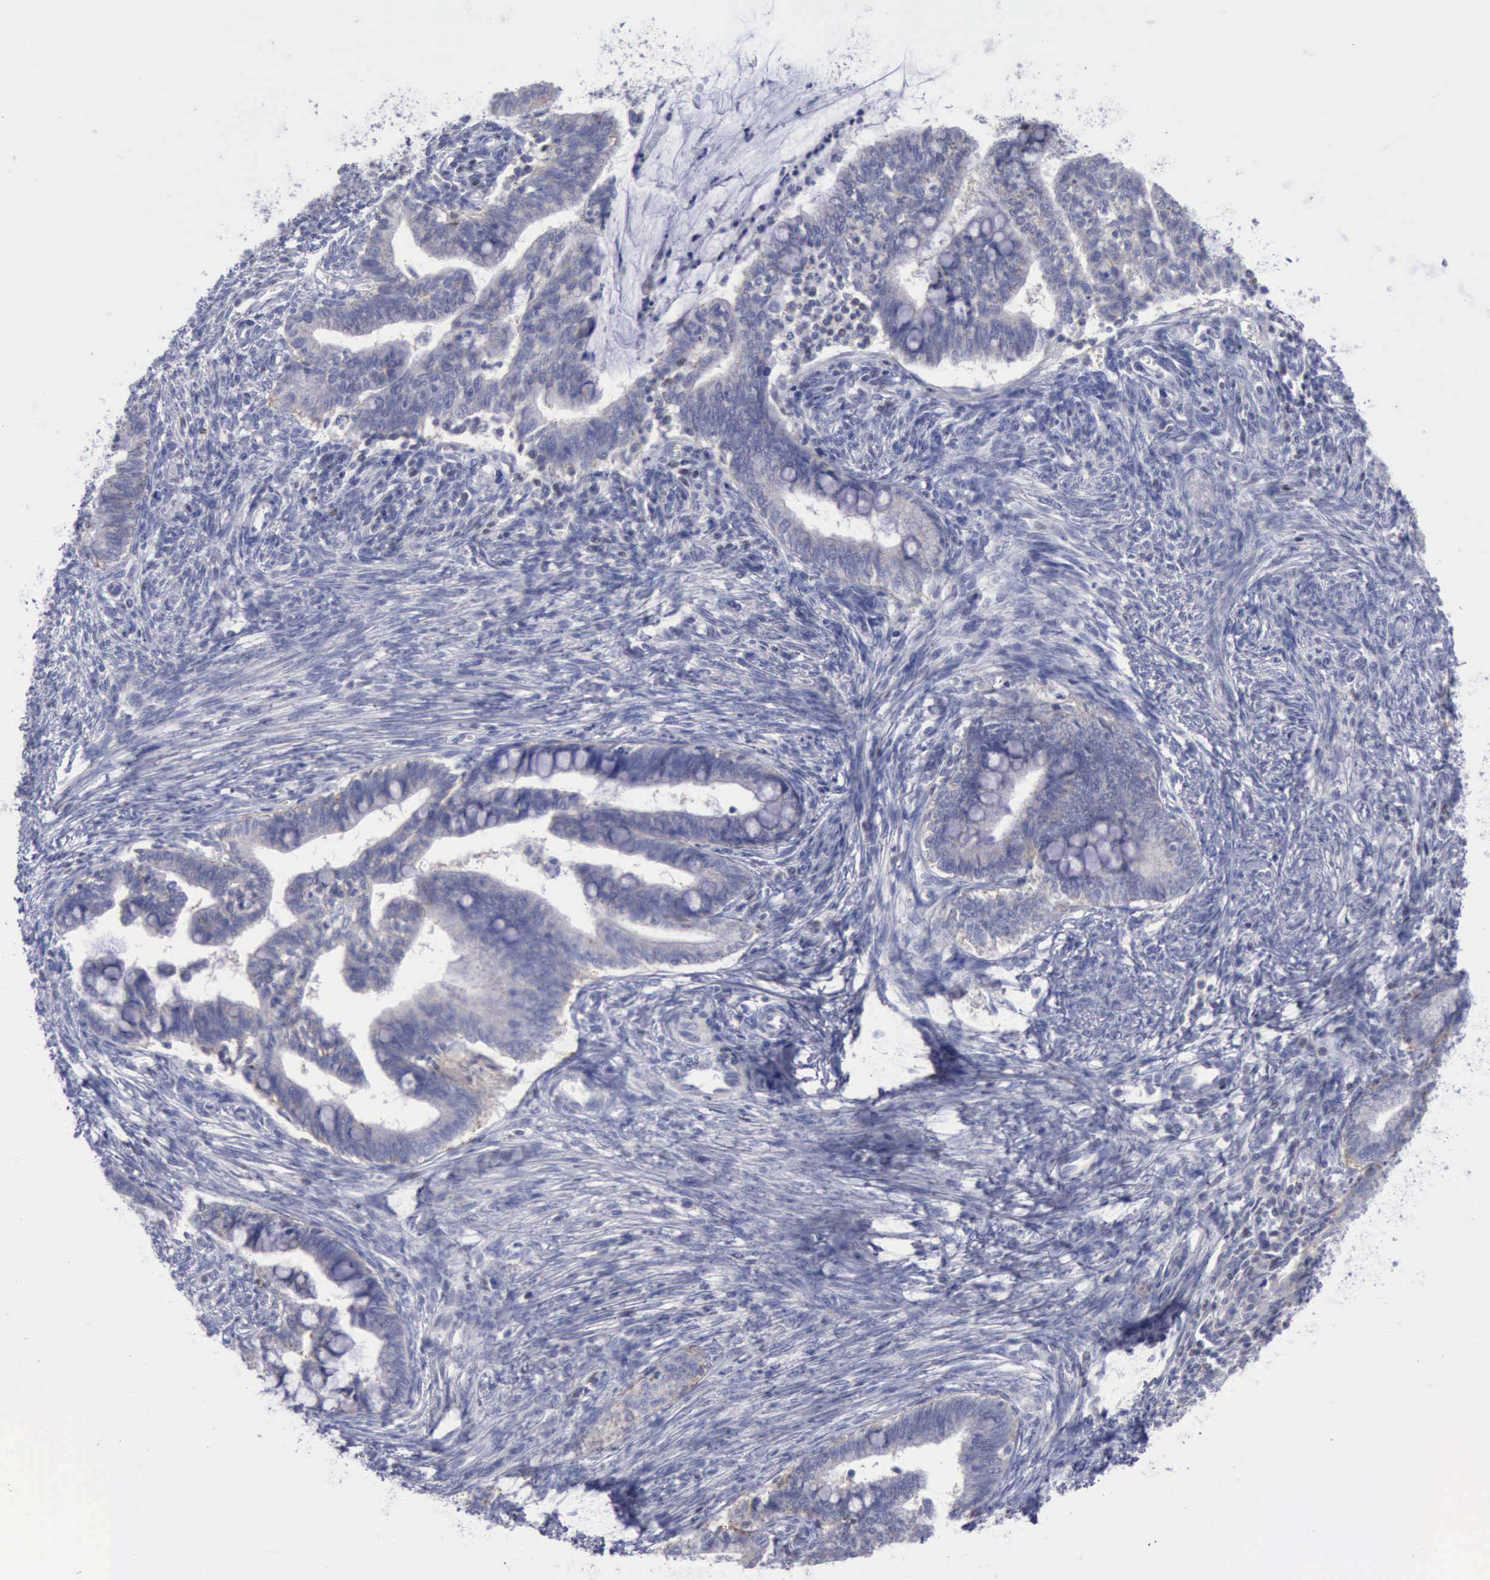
{"staining": {"intensity": "negative", "quantity": "none", "location": "none"}, "tissue": "cervical cancer", "cell_type": "Tumor cells", "image_type": "cancer", "snomed": [{"axis": "morphology", "description": "Adenocarcinoma, NOS"}, {"axis": "topography", "description": "Cervix"}], "caption": "Cervical adenocarcinoma was stained to show a protein in brown. There is no significant expression in tumor cells.", "gene": "SATB2", "patient": {"sex": "female", "age": 36}}